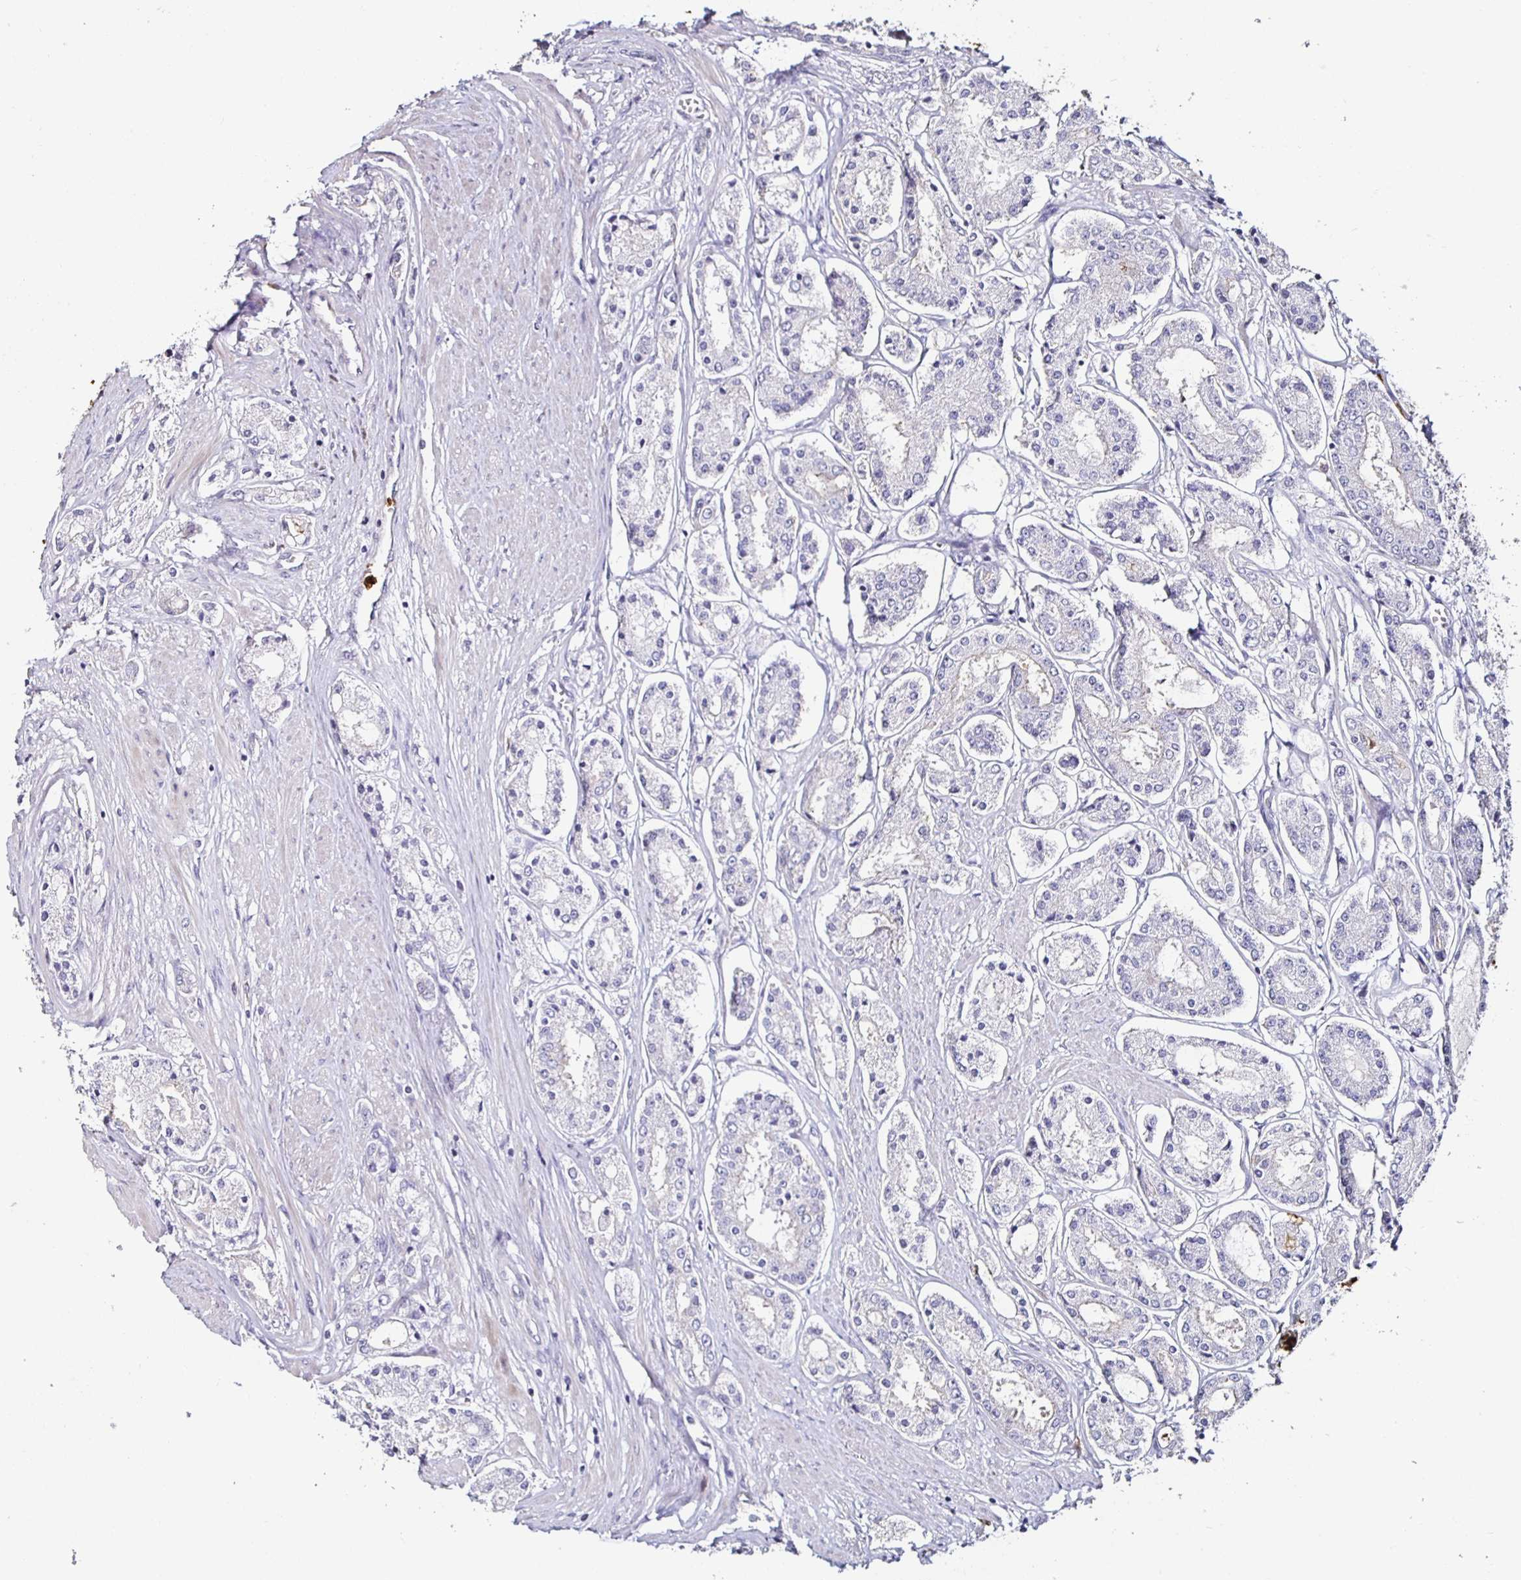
{"staining": {"intensity": "negative", "quantity": "none", "location": "none"}, "tissue": "prostate cancer", "cell_type": "Tumor cells", "image_type": "cancer", "snomed": [{"axis": "morphology", "description": "Adenocarcinoma, High grade"}, {"axis": "topography", "description": "Prostate"}], "caption": "The image reveals no significant staining in tumor cells of adenocarcinoma (high-grade) (prostate).", "gene": "TLR4", "patient": {"sex": "male", "age": 66}}